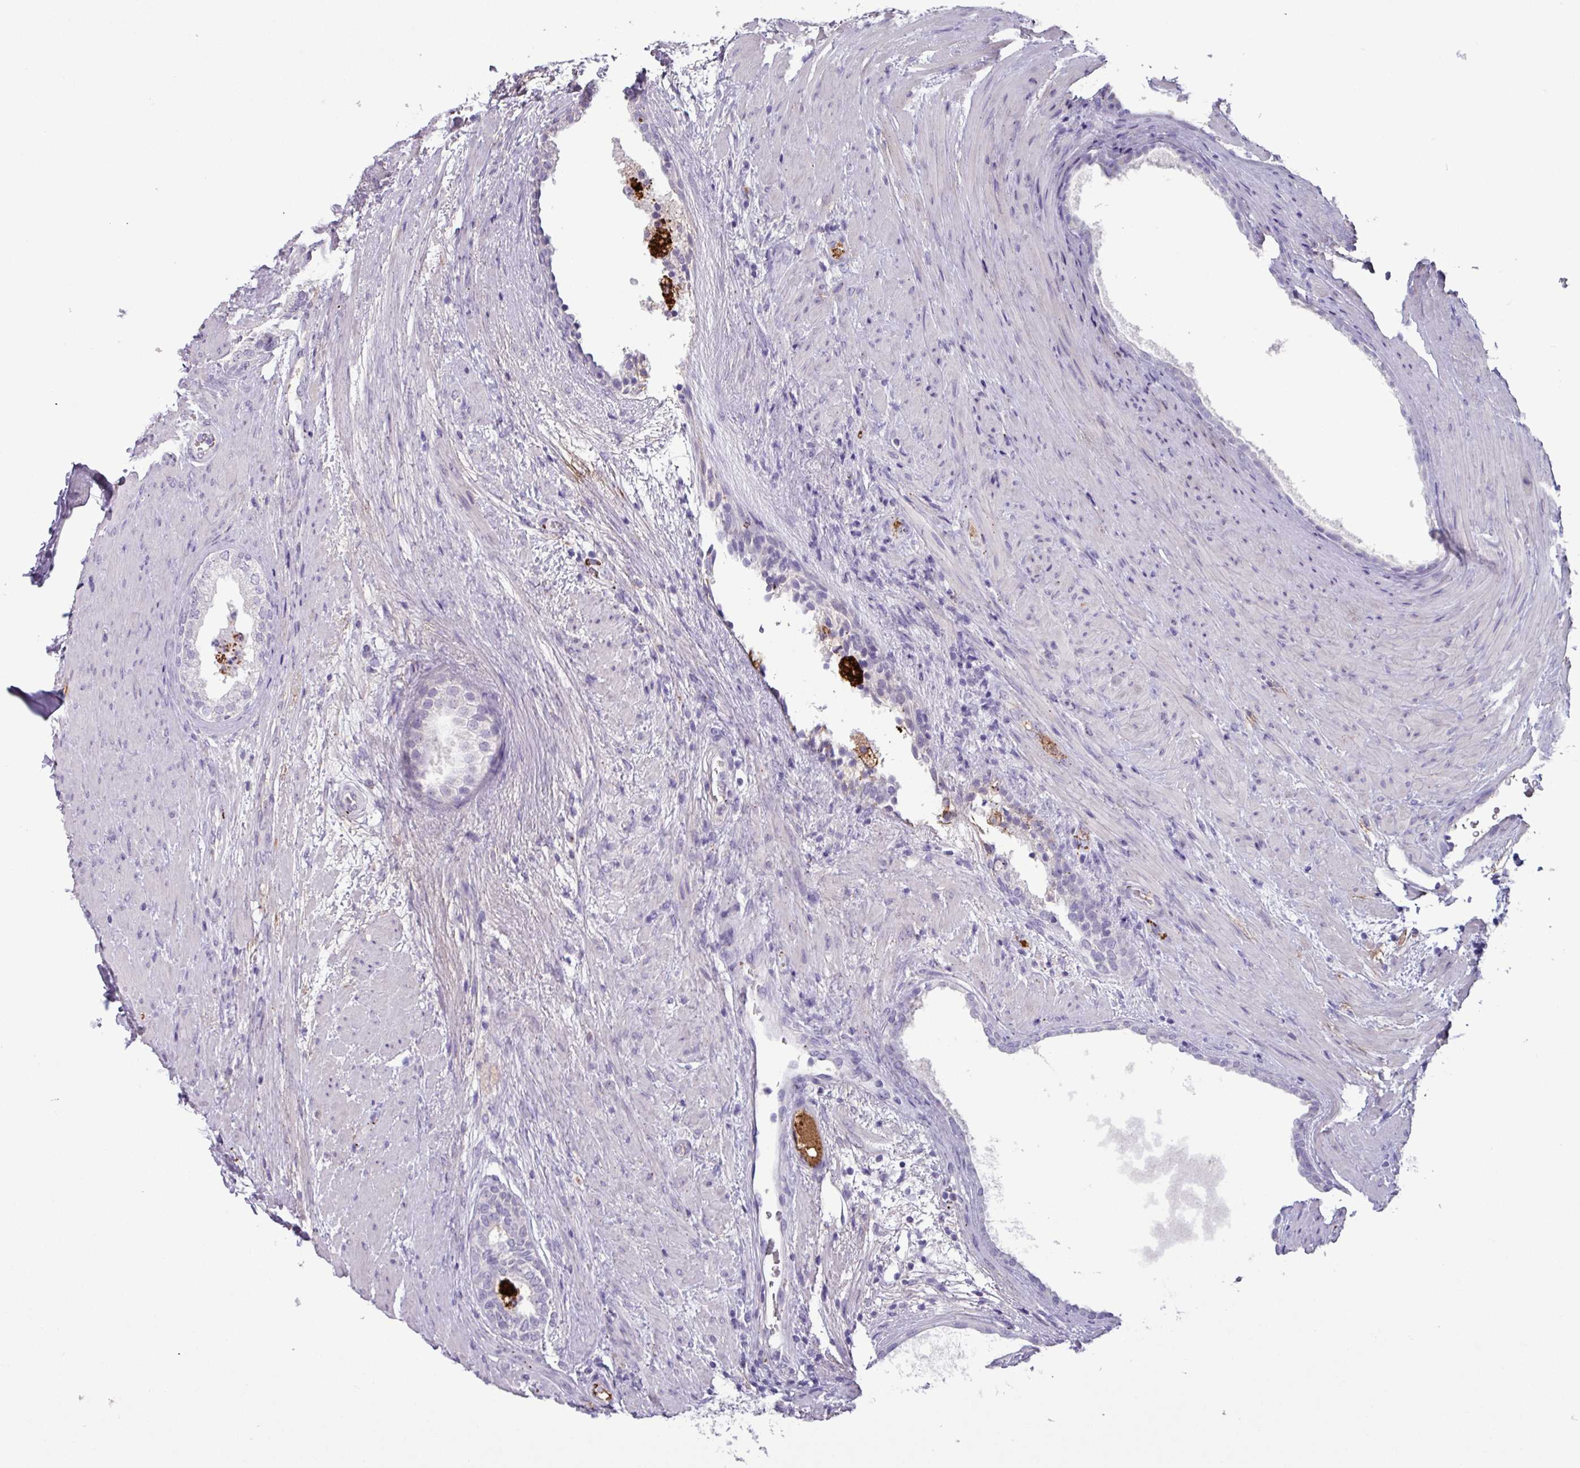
{"staining": {"intensity": "negative", "quantity": "none", "location": "none"}, "tissue": "prostate", "cell_type": "Glandular cells", "image_type": "normal", "snomed": [{"axis": "morphology", "description": "Normal tissue, NOS"}, {"axis": "topography", "description": "Prostate"}], "caption": "A high-resolution micrograph shows immunohistochemistry (IHC) staining of benign prostate, which shows no significant staining in glandular cells. Nuclei are stained in blue.", "gene": "PLIN2", "patient": {"sex": "male", "age": 76}}